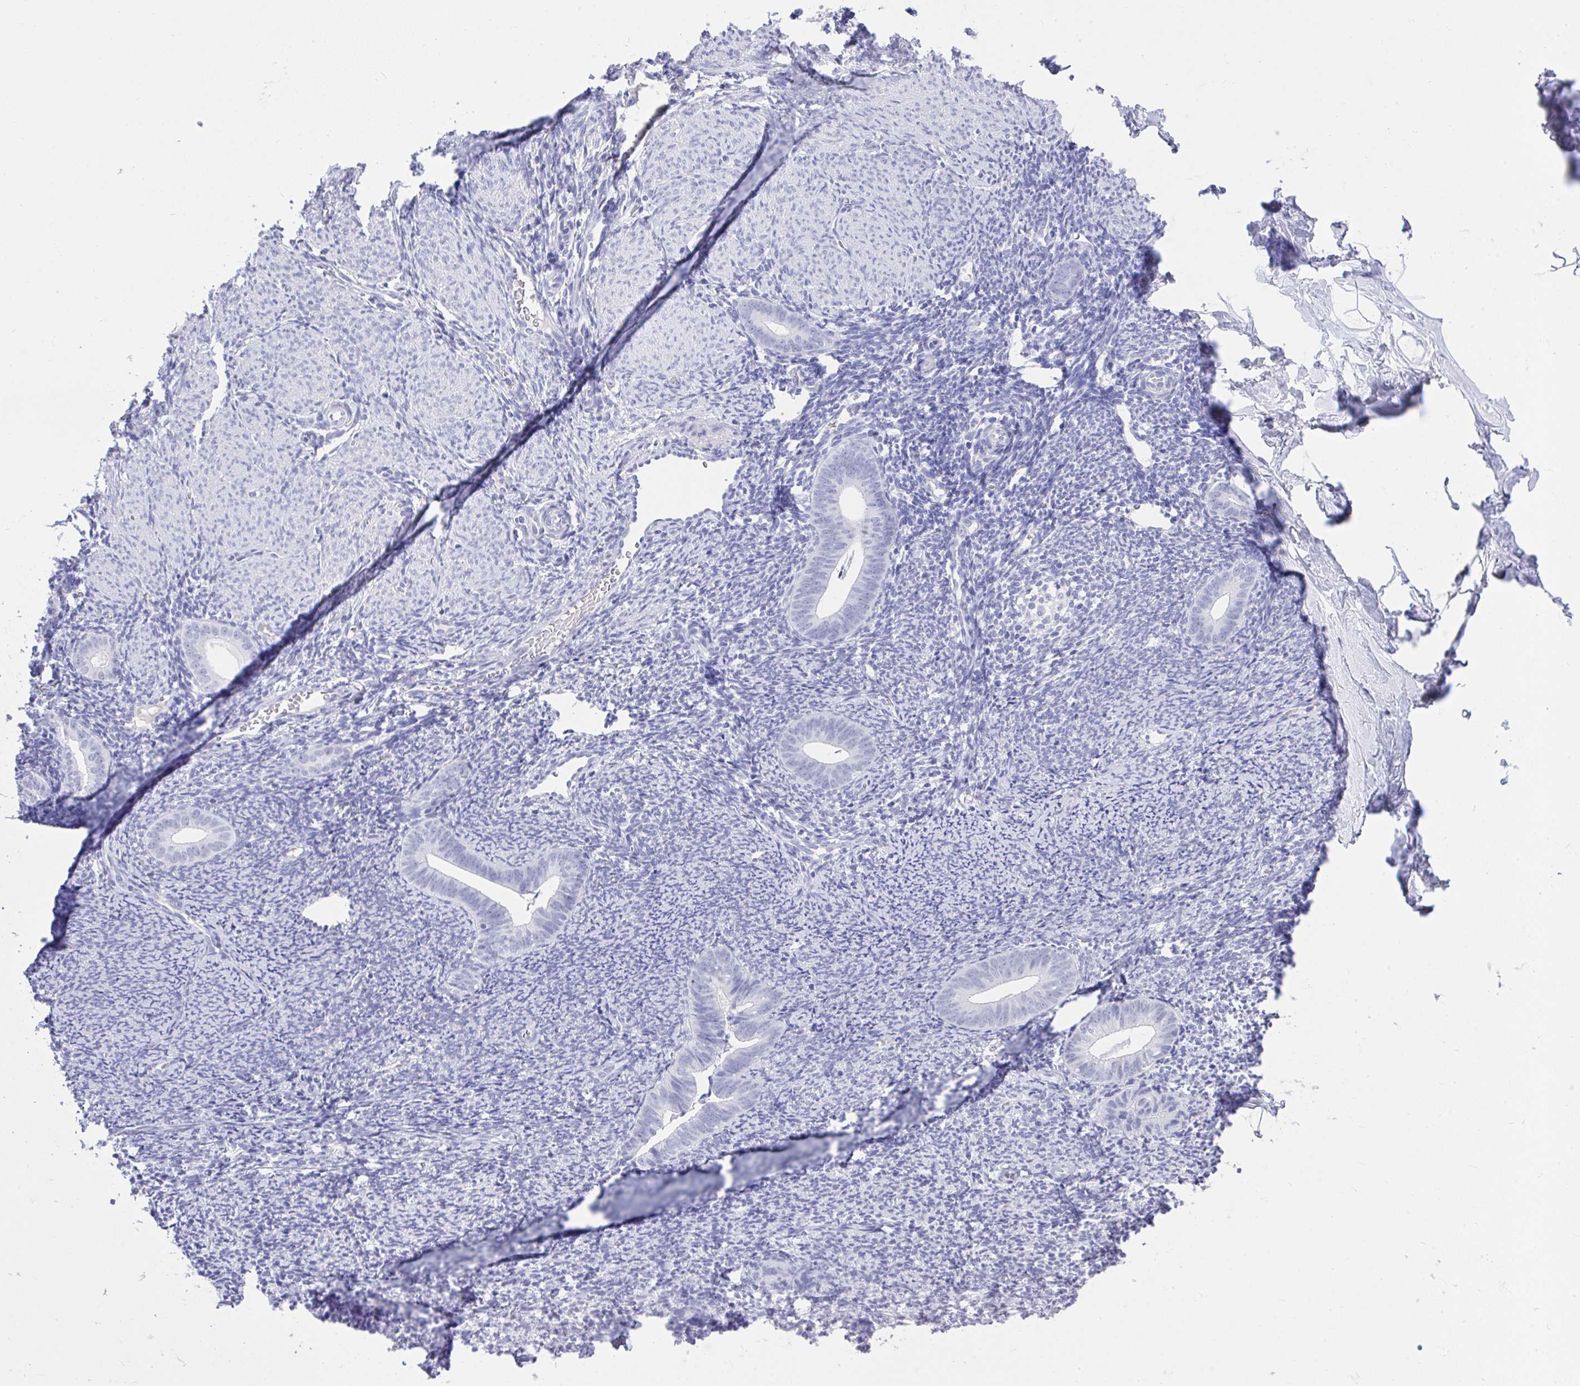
{"staining": {"intensity": "negative", "quantity": "none", "location": "none"}, "tissue": "endometrium", "cell_type": "Cells in endometrial stroma", "image_type": "normal", "snomed": [{"axis": "morphology", "description": "Normal tissue, NOS"}, {"axis": "topography", "description": "Endometrium"}], "caption": "High magnification brightfield microscopy of unremarkable endometrium stained with DAB (brown) and counterstained with hematoxylin (blue): cells in endometrial stroma show no significant positivity.", "gene": "MS4A12", "patient": {"sex": "female", "age": 39}}